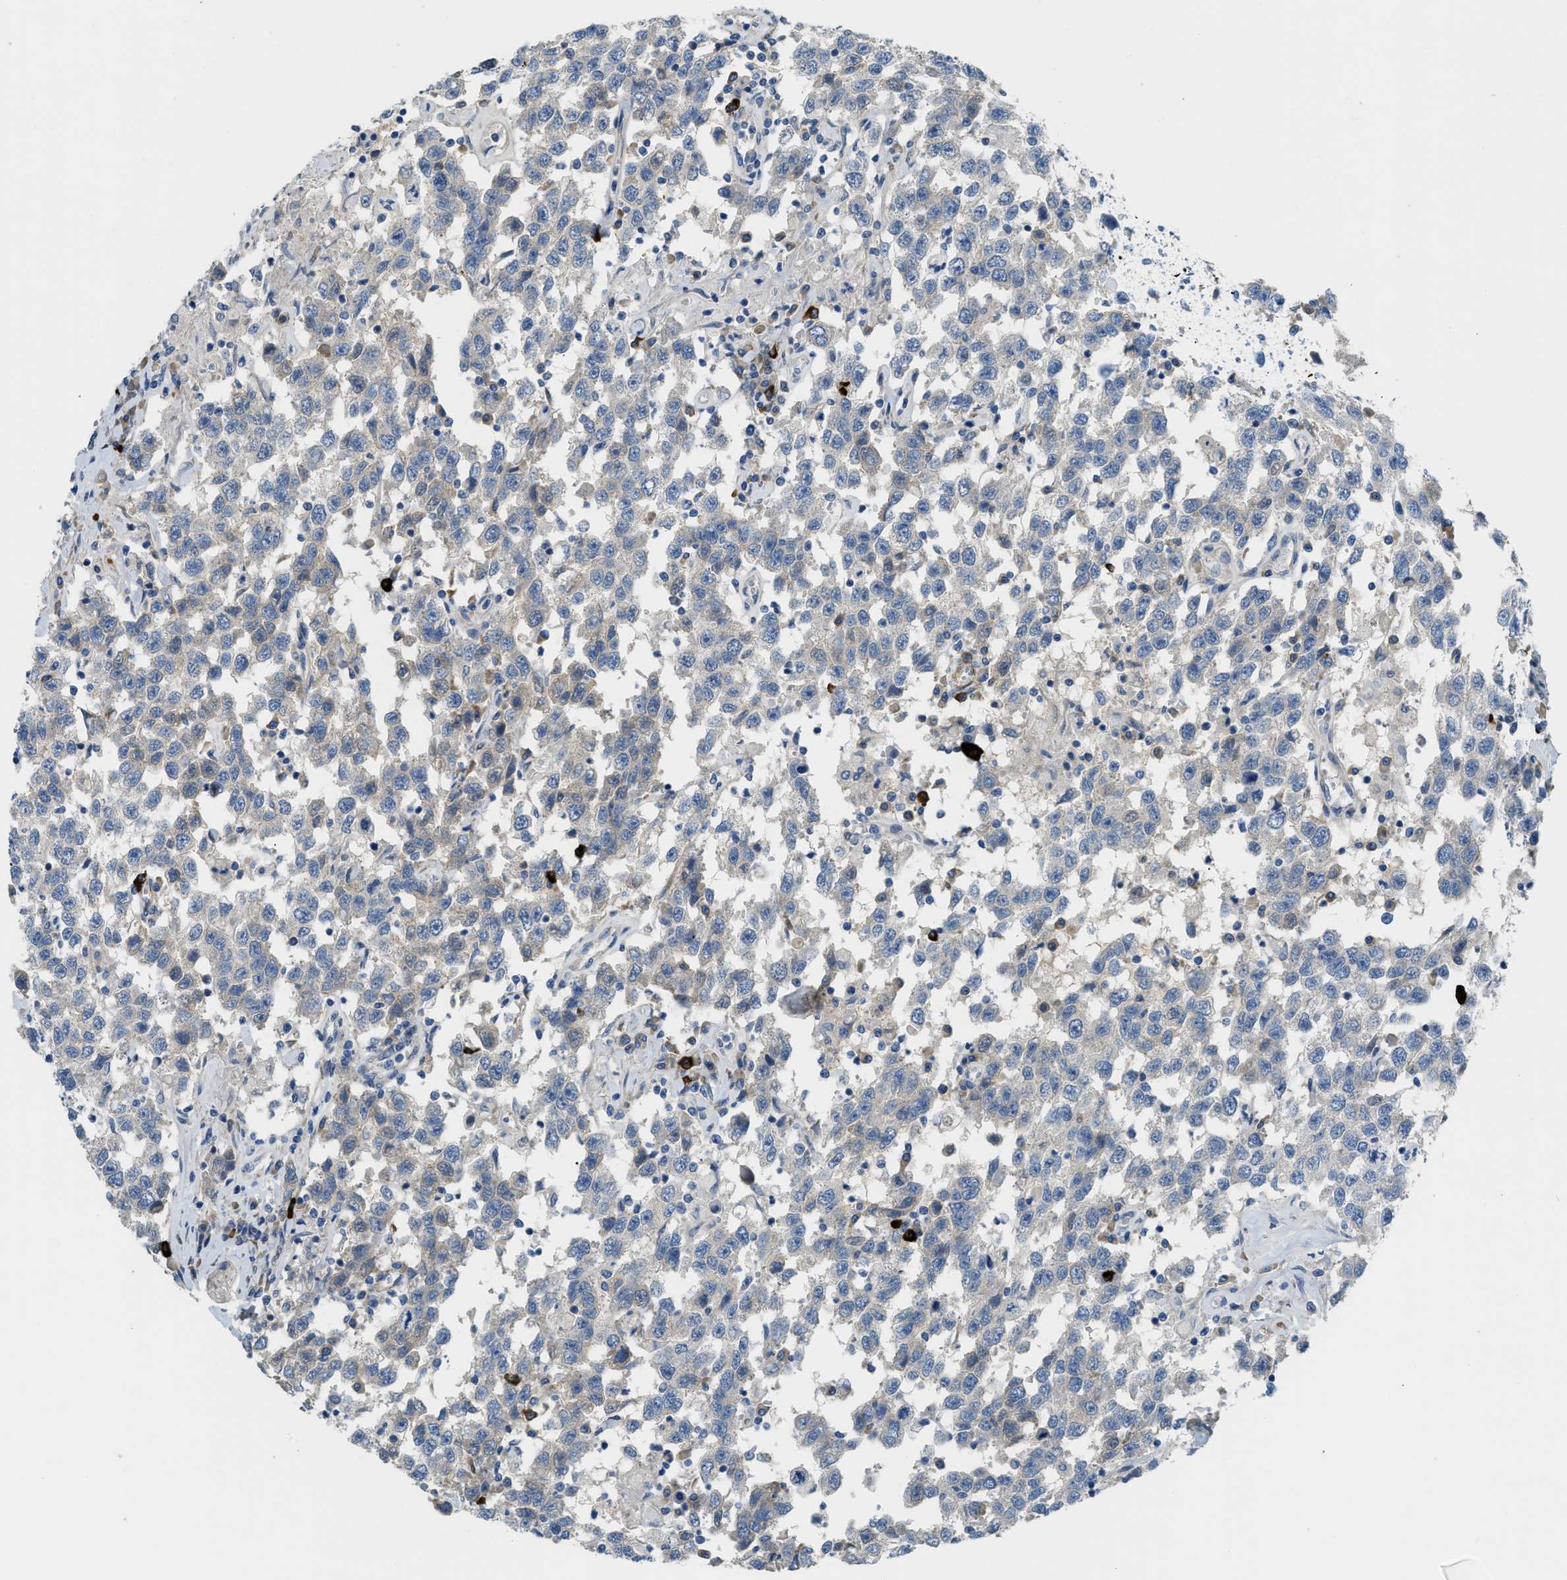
{"staining": {"intensity": "negative", "quantity": "none", "location": "none"}, "tissue": "testis cancer", "cell_type": "Tumor cells", "image_type": "cancer", "snomed": [{"axis": "morphology", "description": "Seminoma, NOS"}, {"axis": "topography", "description": "Testis"}], "caption": "Micrograph shows no significant protein staining in tumor cells of testis cancer.", "gene": "BMPR1A", "patient": {"sex": "male", "age": 41}}